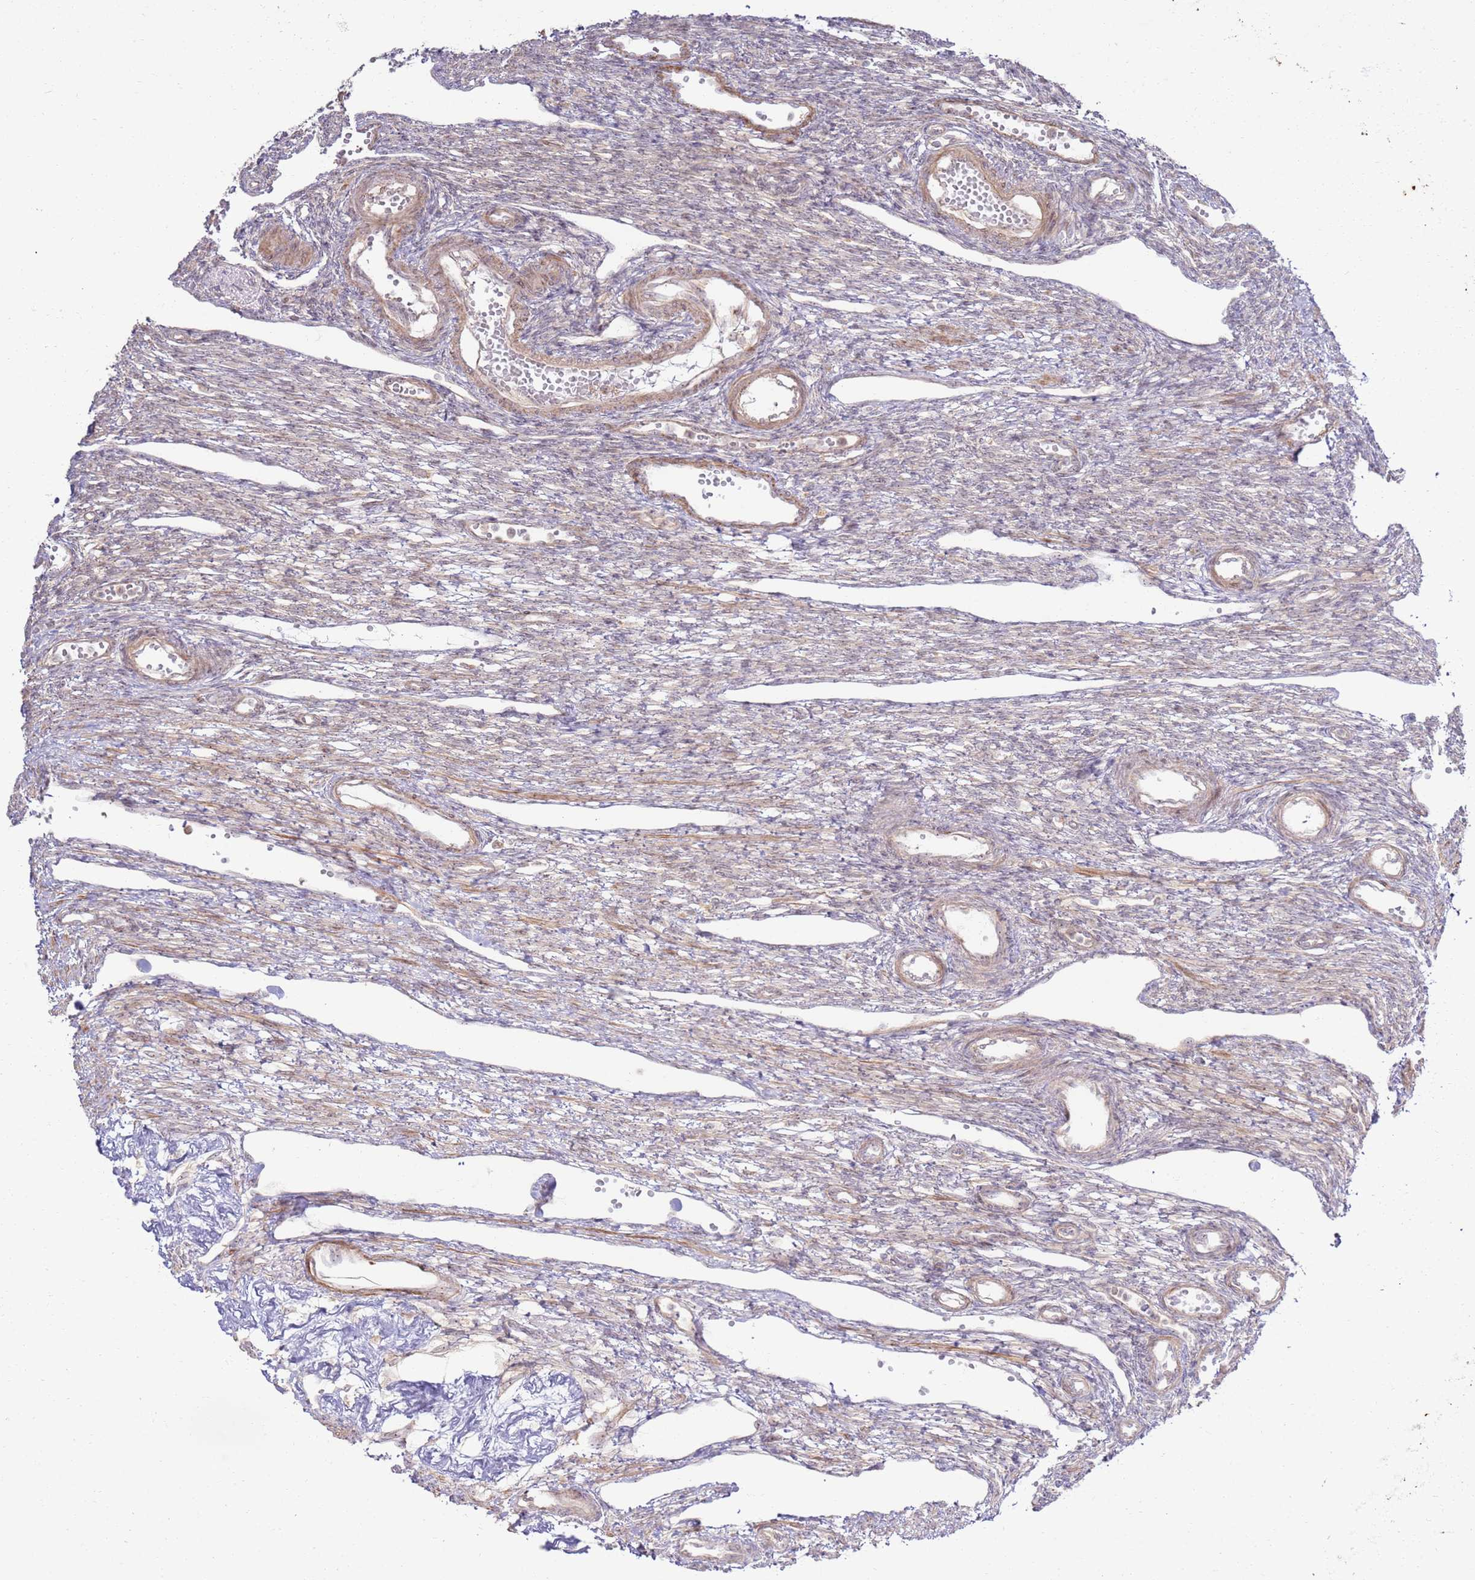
{"staining": {"intensity": "negative", "quantity": "none", "location": "none"}, "tissue": "ovary", "cell_type": "Ovarian stroma cells", "image_type": "normal", "snomed": [{"axis": "morphology", "description": "Normal tissue, NOS"}, {"axis": "morphology", "description": "Cyst, NOS"}, {"axis": "topography", "description": "Ovary"}], "caption": "Immunohistochemistry (IHC) of benign human ovary reveals no expression in ovarian stroma cells. (Stains: DAB immunohistochemistry with hematoxylin counter stain, Microscopy: brightfield microscopy at high magnification).", "gene": "CNPY1", "patient": {"sex": "female", "age": 33}}